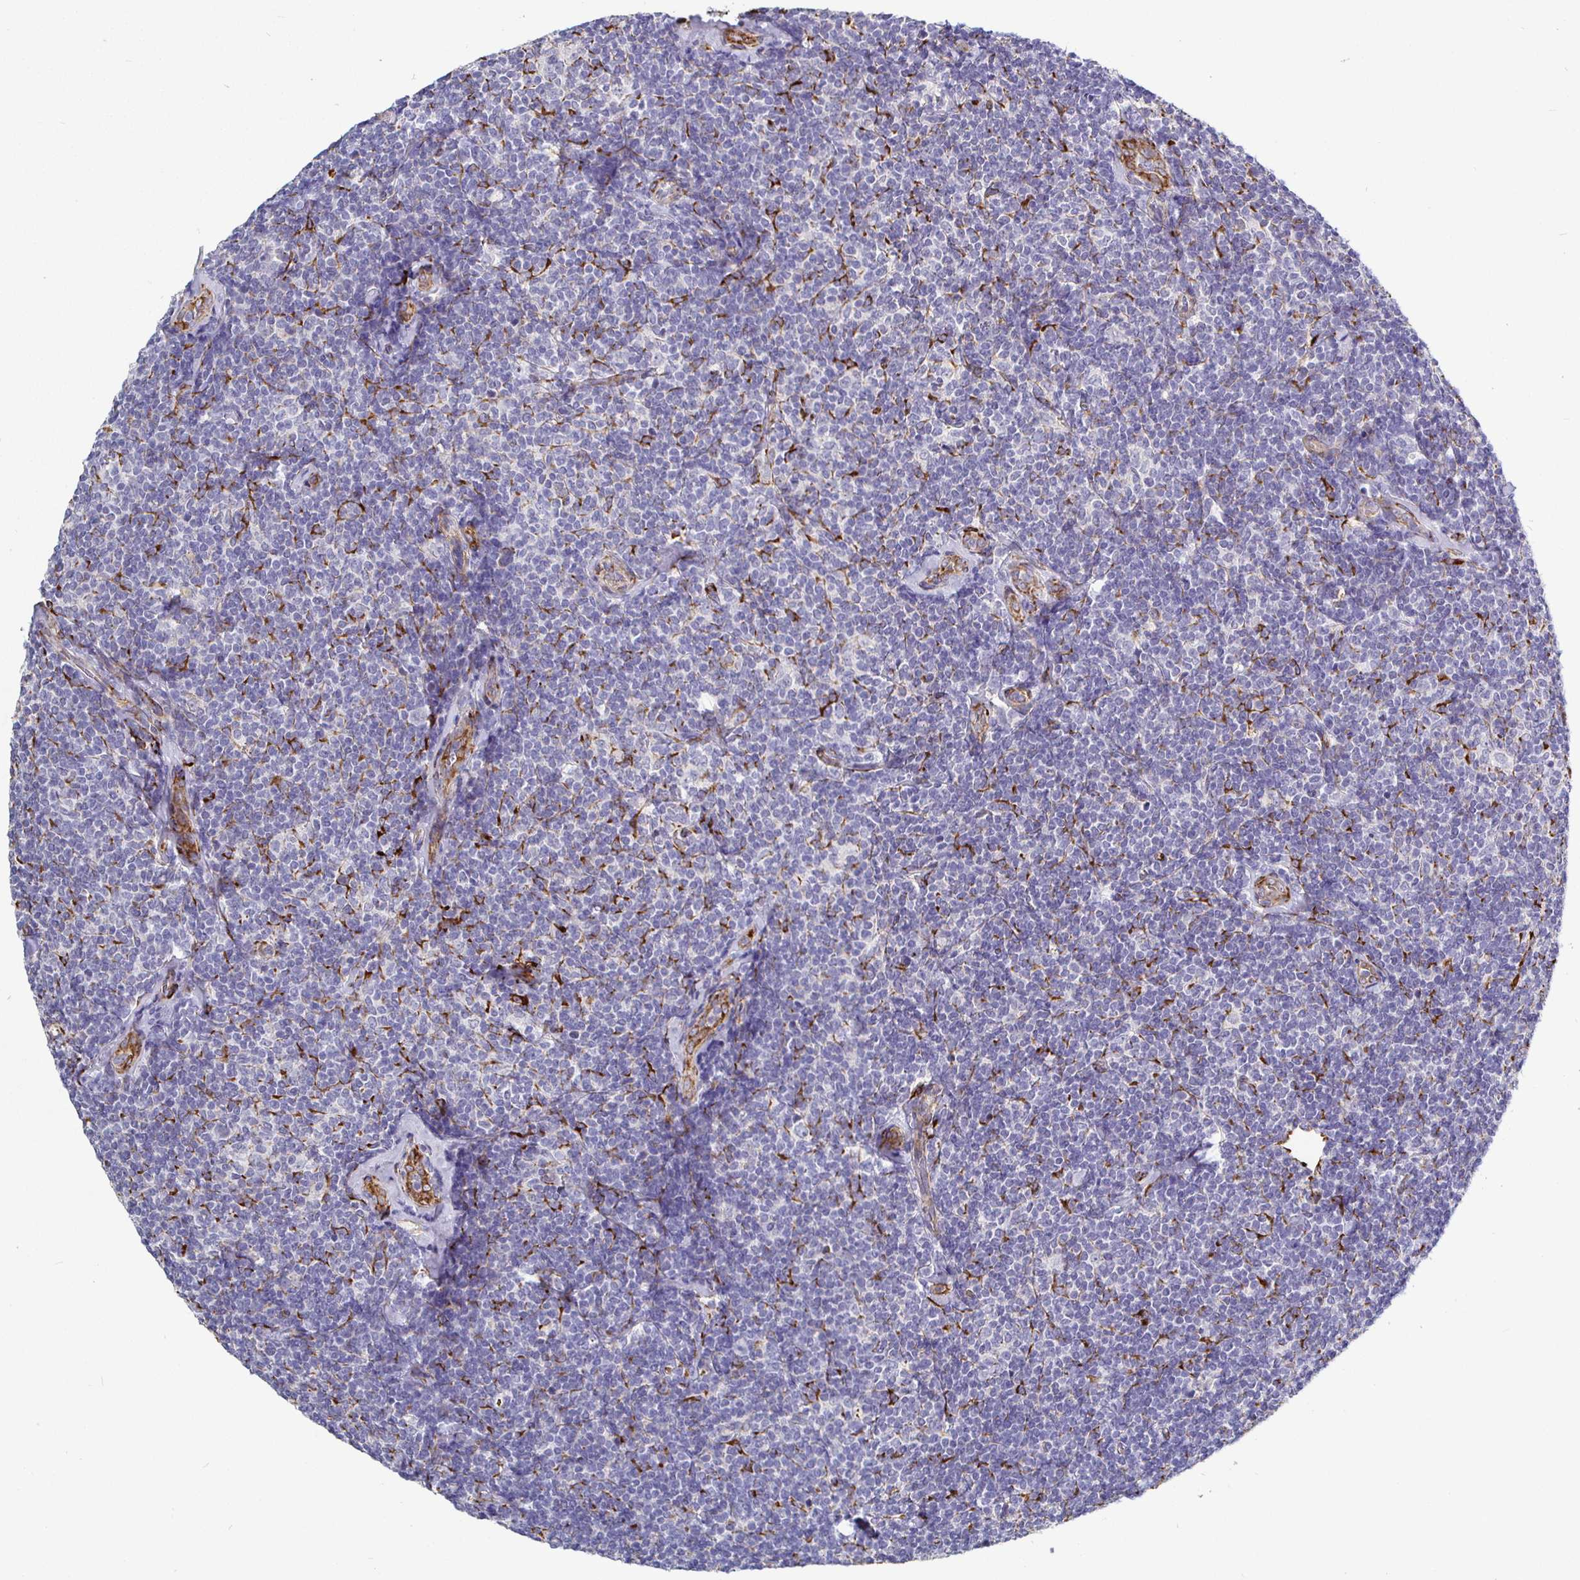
{"staining": {"intensity": "negative", "quantity": "none", "location": "none"}, "tissue": "lymphoma", "cell_type": "Tumor cells", "image_type": "cancer", "snomed": [{"axis": "morphology", "description": "Malignant lymphoma, non-Hodgkin's type, Low grade"}, {"axis": "topography", "description": "Lymph node"}], "caption": "Immunohistochemistry histopathology image of neoplastic tissue: human low-grade malignant lymphoma, non-Hodgkin's type stained with DAB (3,3'-diaminobenzidine) shows no significant protein positivity in tumor cells.", "gene": "P4HA2", "patient": {"sex": "female", "age": 56}}